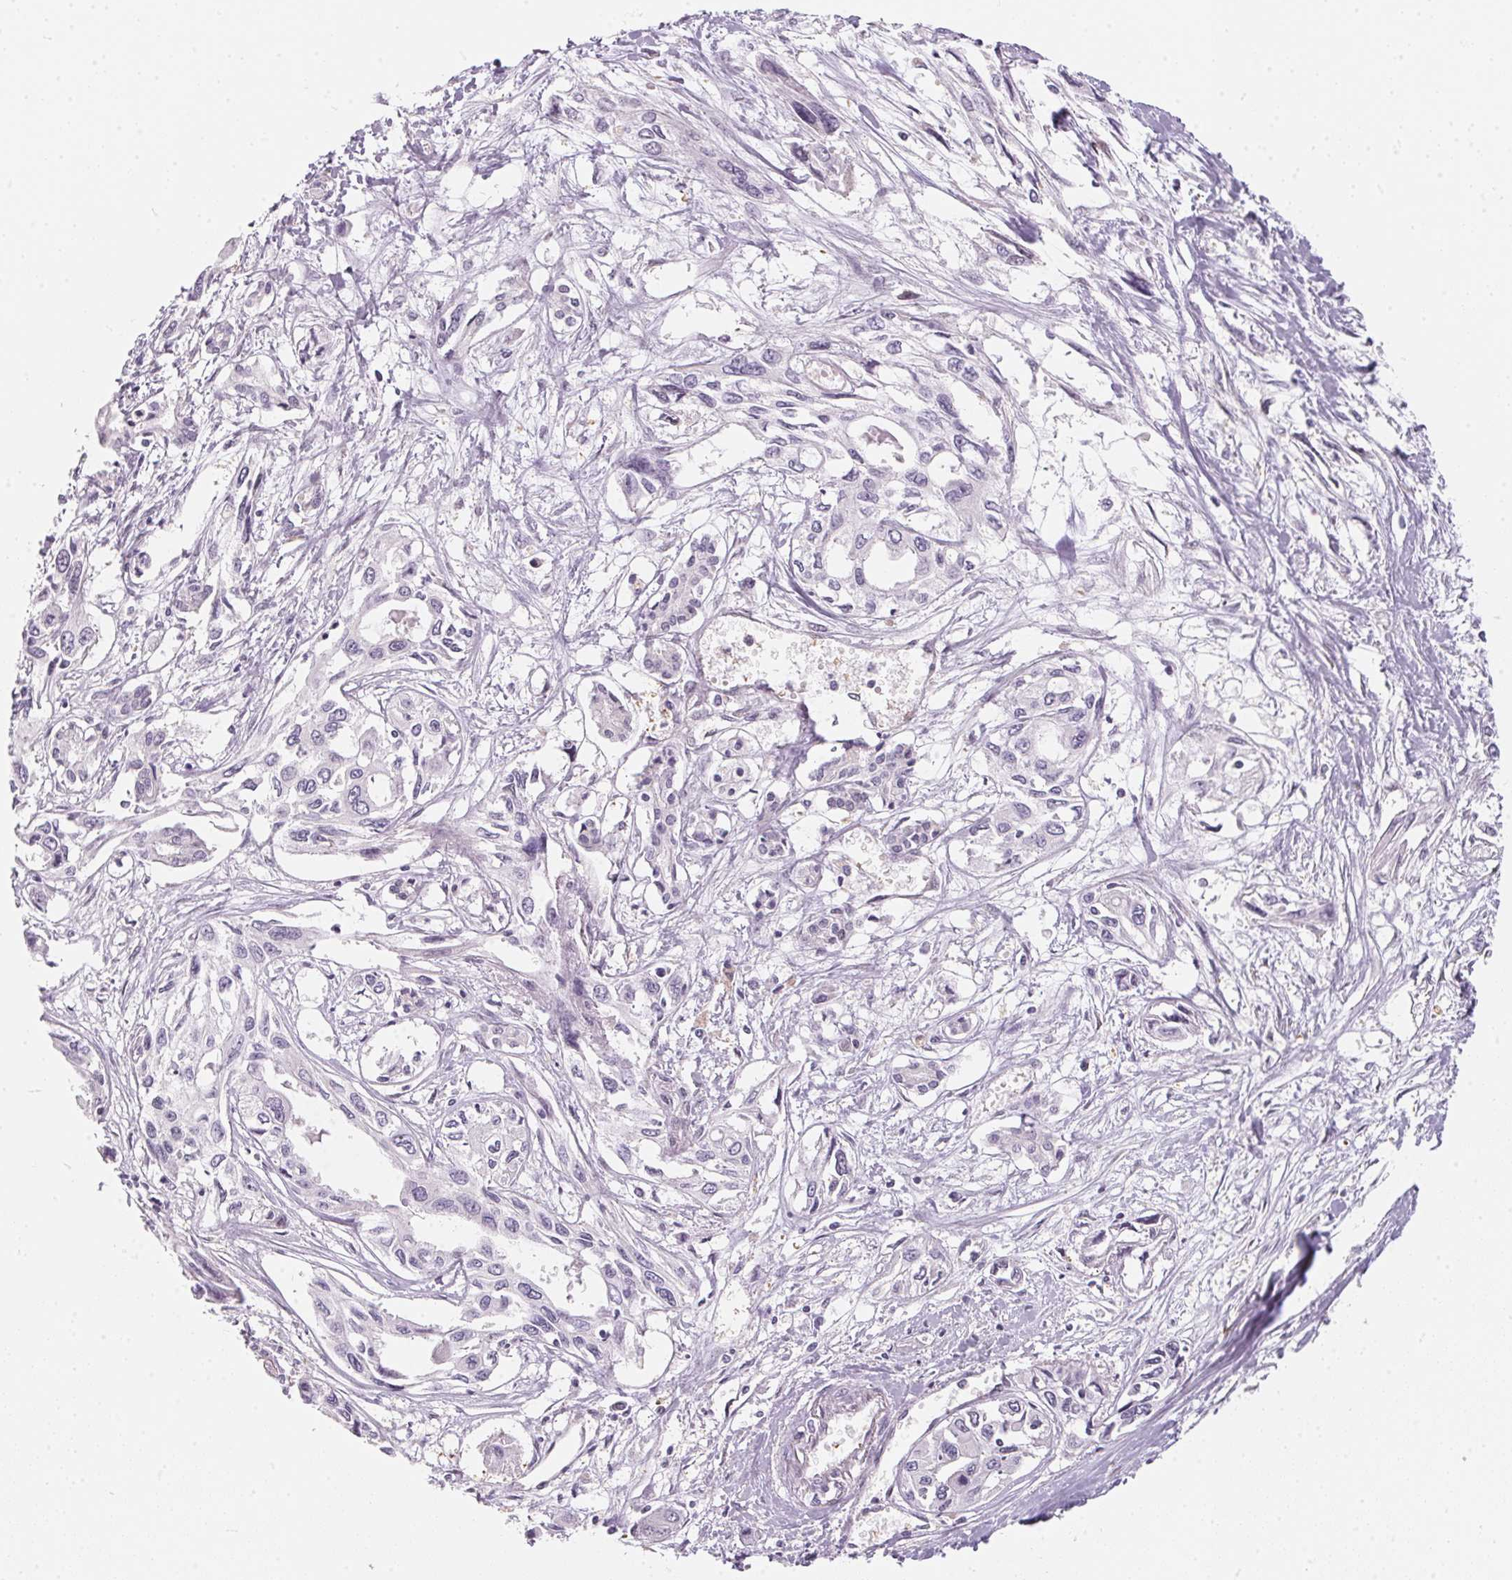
{"staining": {"intensity": "negative", "quantity": "none", "location": "none"}, "tissue": "pancreatic cancer", "cell_type": "Tumor cells", "image_type": "cancer", "snomed": [{"axis": "morphology", "description": "Adenocarcinoma, NOS"}, {"axis": "topography", "description": "Pancreas"}], "caption": "There is no significant positivity in tumor cells of pancreatic cancer (adenocarcinoma).", "gene": "BLMH", "patient": {"sex": "female", "age": 55}}